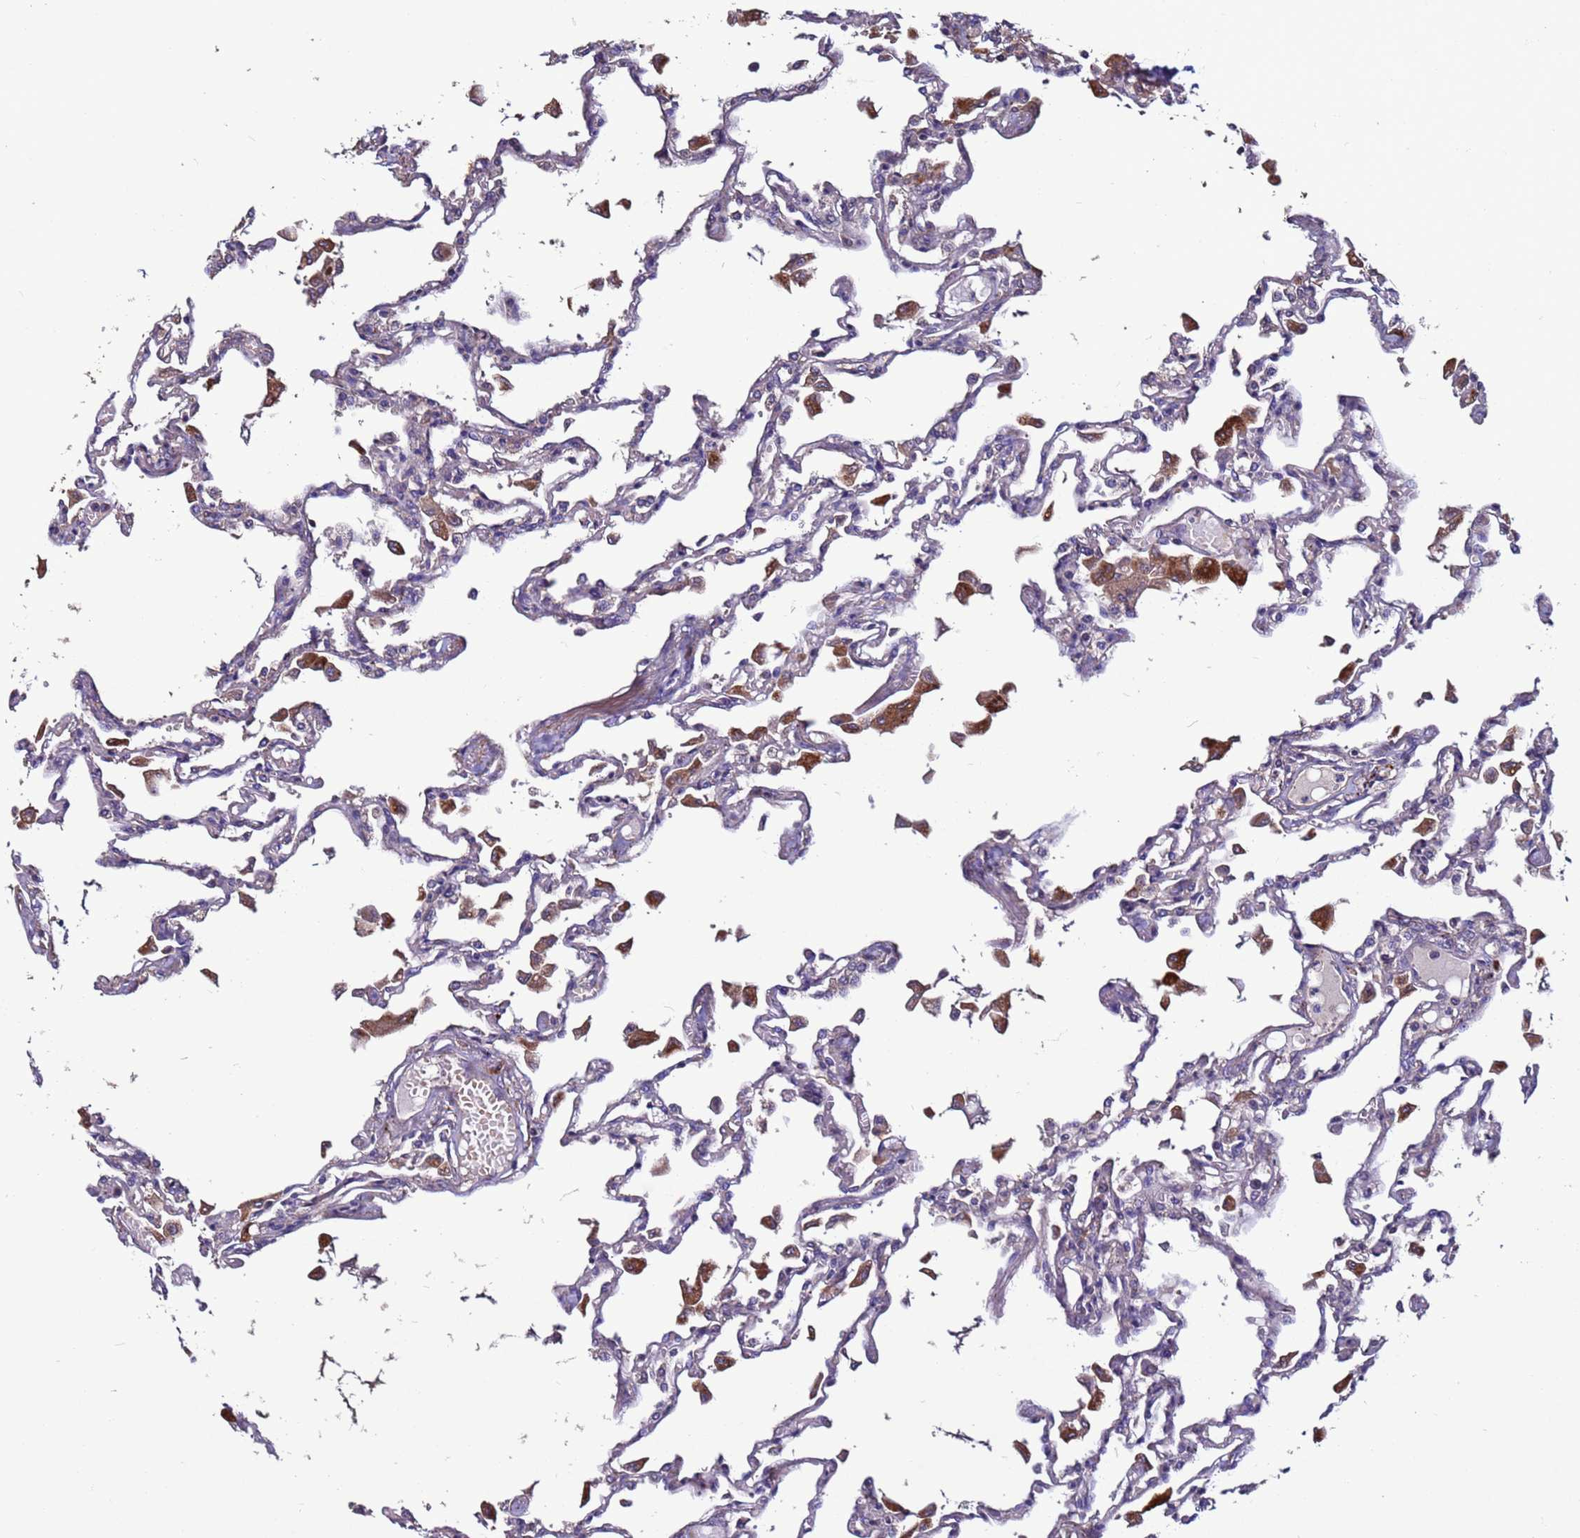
{"staining": {"intensity": "negative", "quantity": "none", "location": "none"}, "tissue": "lung", "cell_type": "Alveolar cells", "image_type": "normal", "snomed": [{"axis": "morphology", "description": "Normal tissue, NOS"}, {"axis": "topography", "description": "Bronchus"}, {"axis": "topography", "description": "Lung"}], "caption": "IHC photomicrograph of unremarkable lung stained for a protein (brown), which exhibits no positivity in alveolar cells.", "gene": "CEP55", "patient": {"sex": "female", "age": 49}}